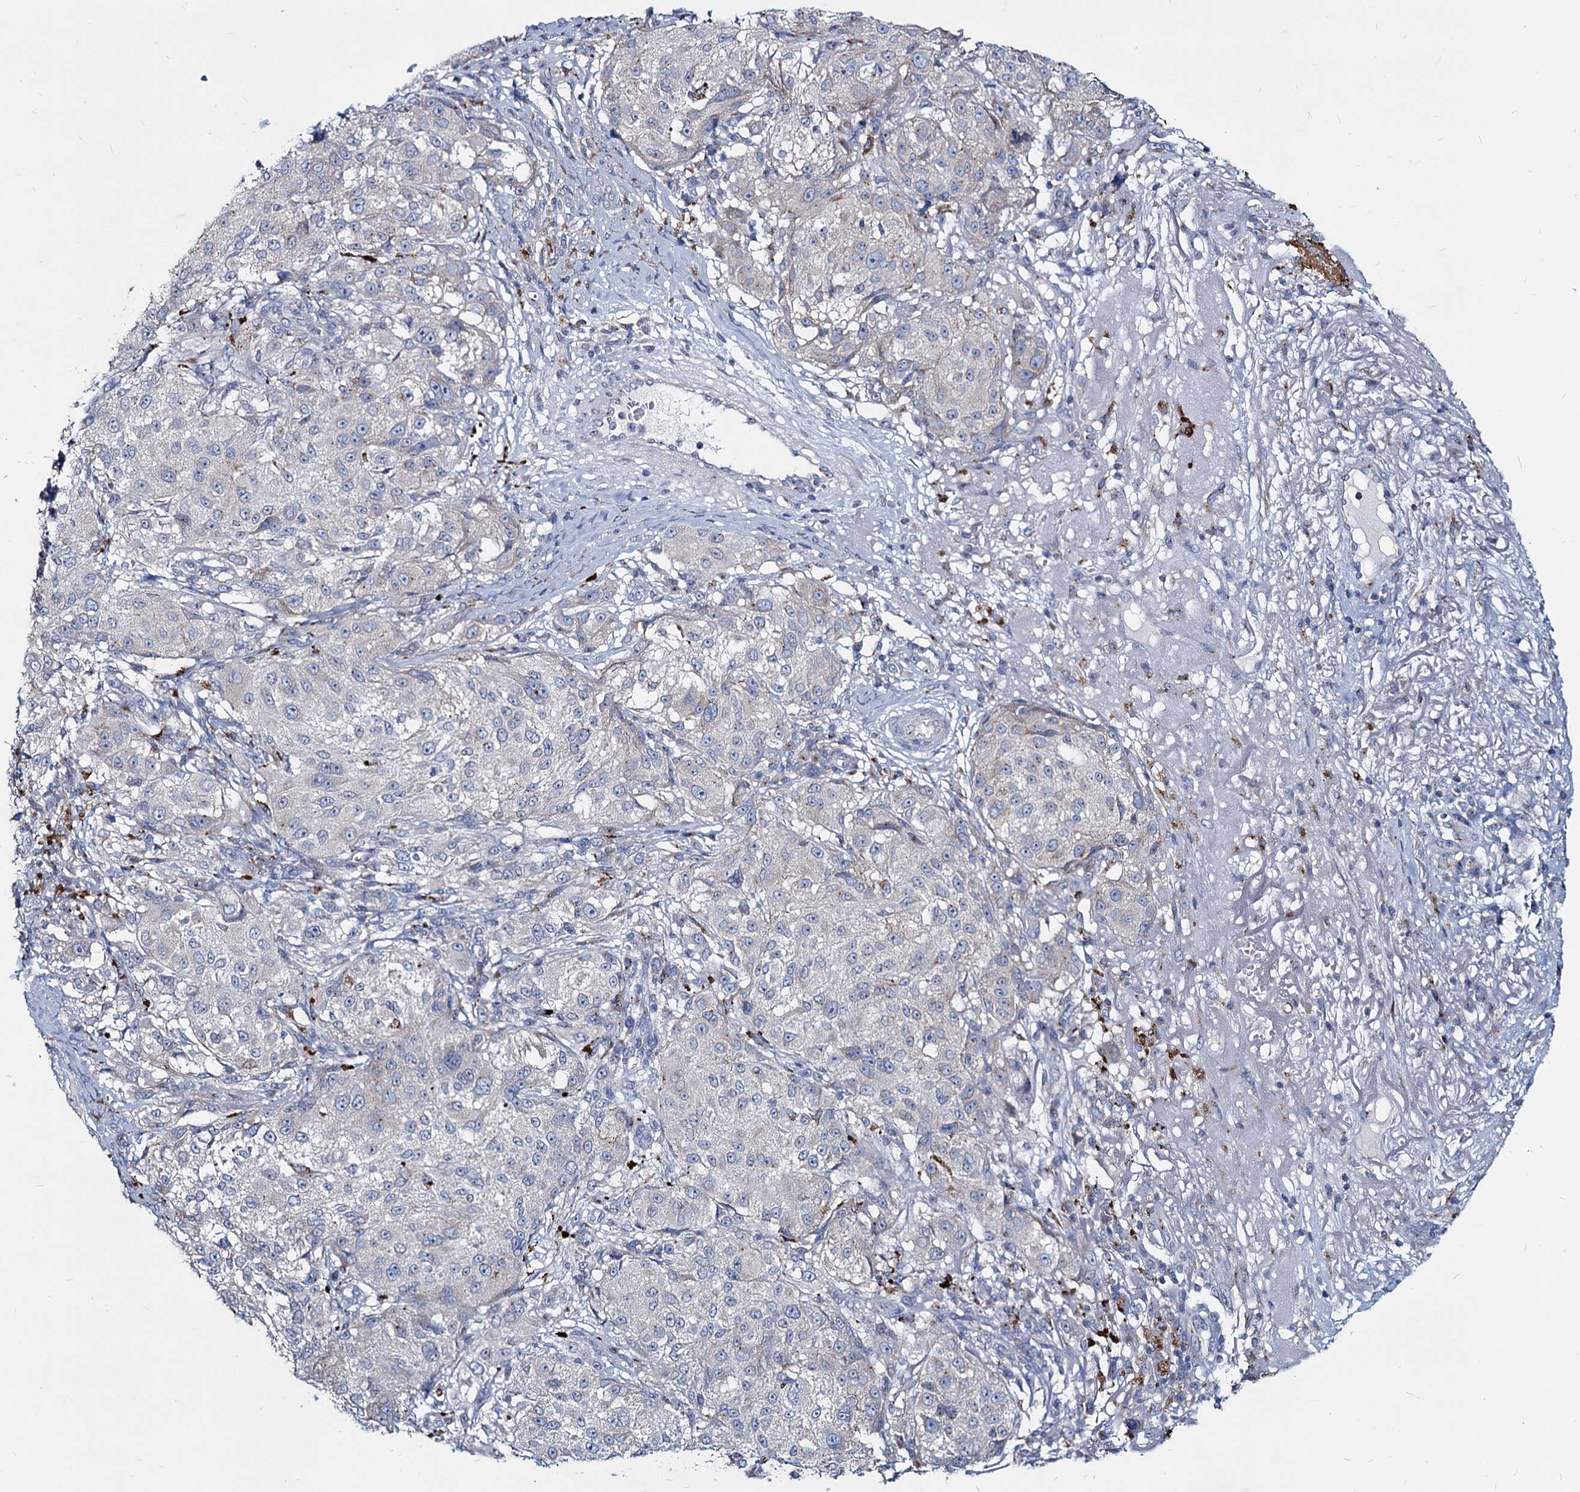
{"staining": {"intensity": "negative", "quantity": "none", "location": "none"}, "tissue": "melanoma", "cell_type": "Tumor cells", "image_type": "cancer", "snomed": [{"axis": "morphology", "description": "Necrosis, NOS"}, {"axis": "morphology", "description": "Malignant melanoma, NOS"}, {"axis": "topography", "description": "Skin"}], "caption": "This is an immunohistochemistry micrograph of human melanoma. There is no staining in tumor cells.", "gene": "AGBL4", "patient": {"sex": "female", "age": 87}}